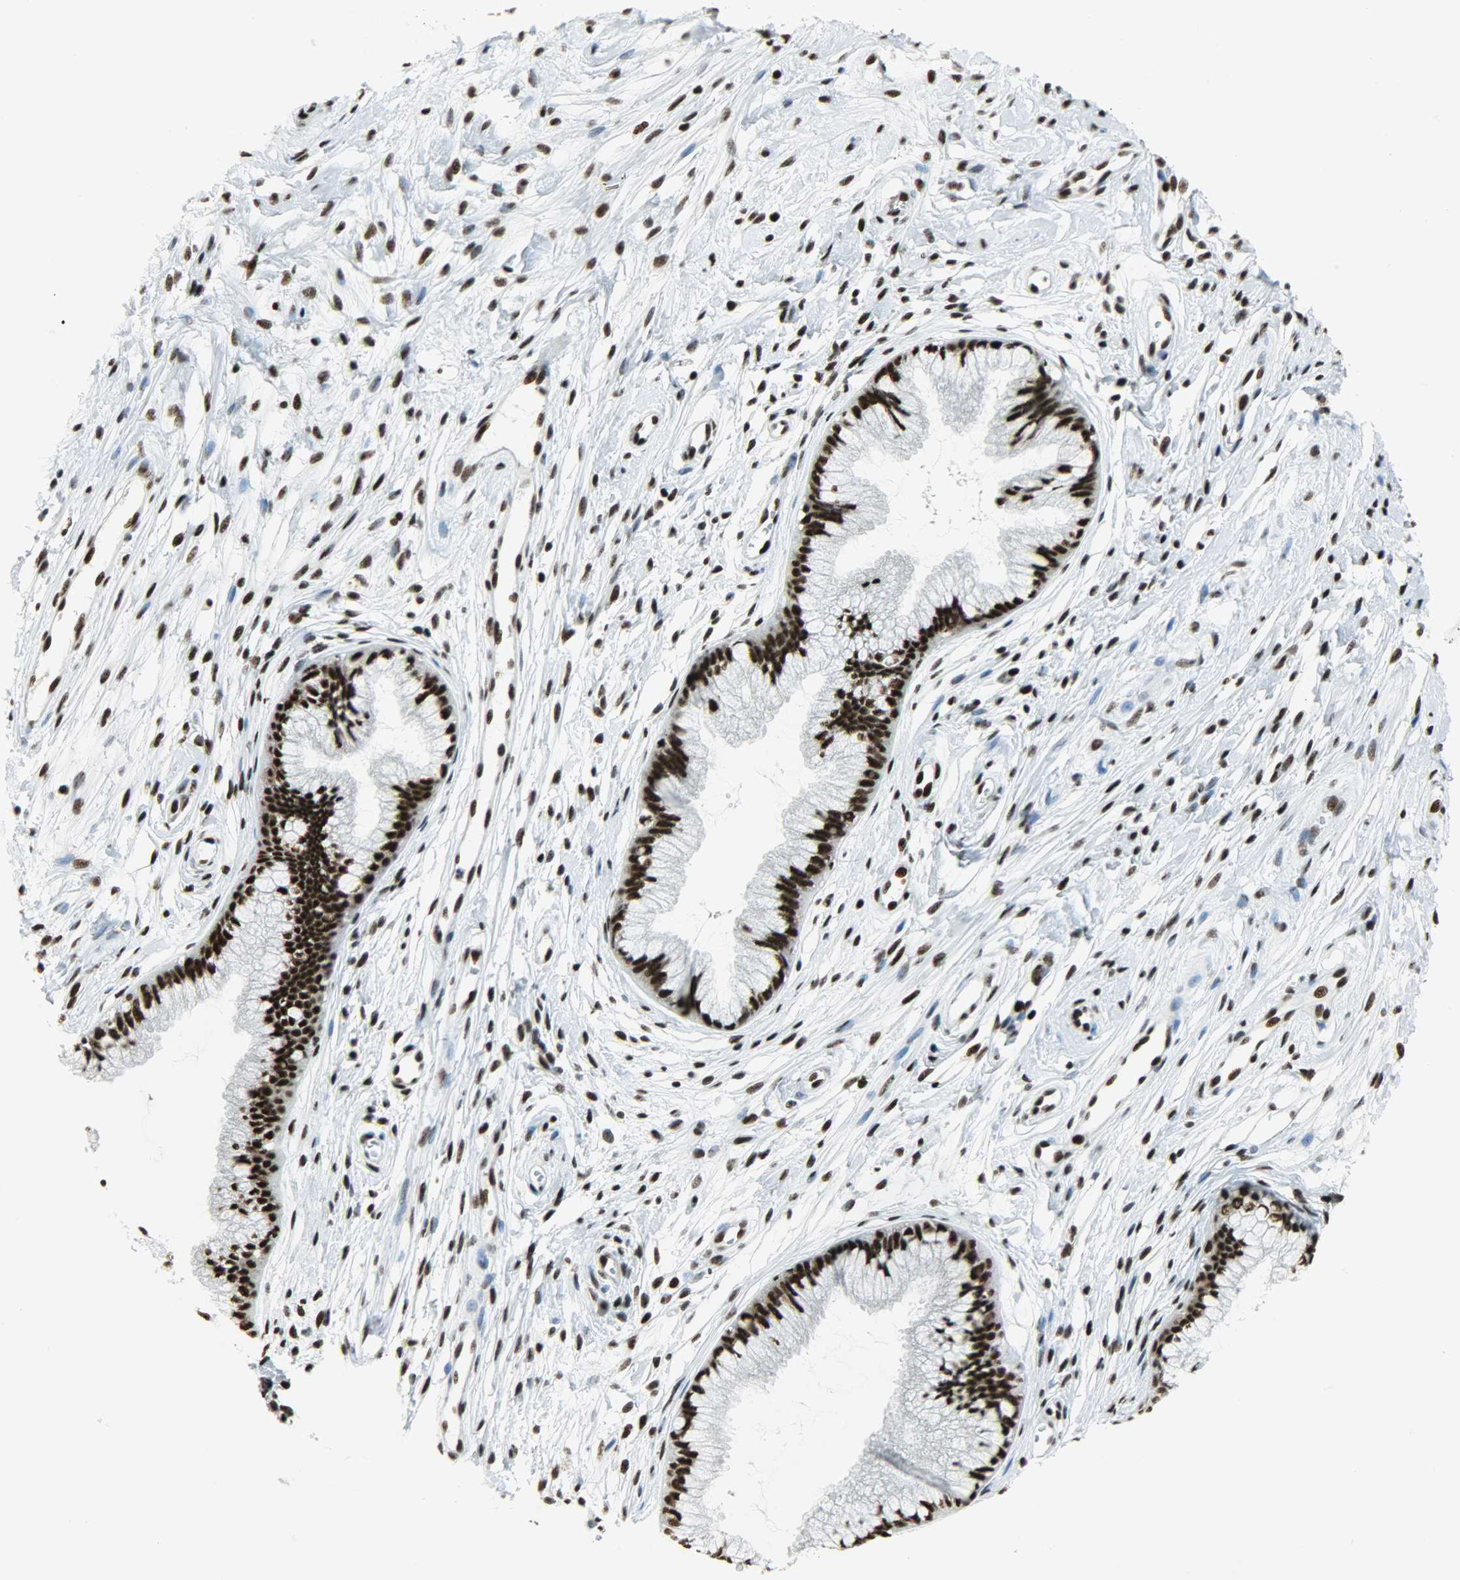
{"staining": {"intensity": "strong", "quantity": ">75%", "location": "nuclear"}, "tissue": "cervix", "cell_type": "Glandular cells", "image_type": "normal", "snomed": [{"axis": "morphology", "description": "Normal tissue, NOS"}, {"axis": "topography", "description": "Cervix"}], "caption": "Brown immunohistochemical staining in benign cervix reveals strong nuclear expression in approximately >75% of glandular cells. Nuclei are stained in blue.", "gene": "SNRPA", "patient": {"sex": "female", "age": 39}}